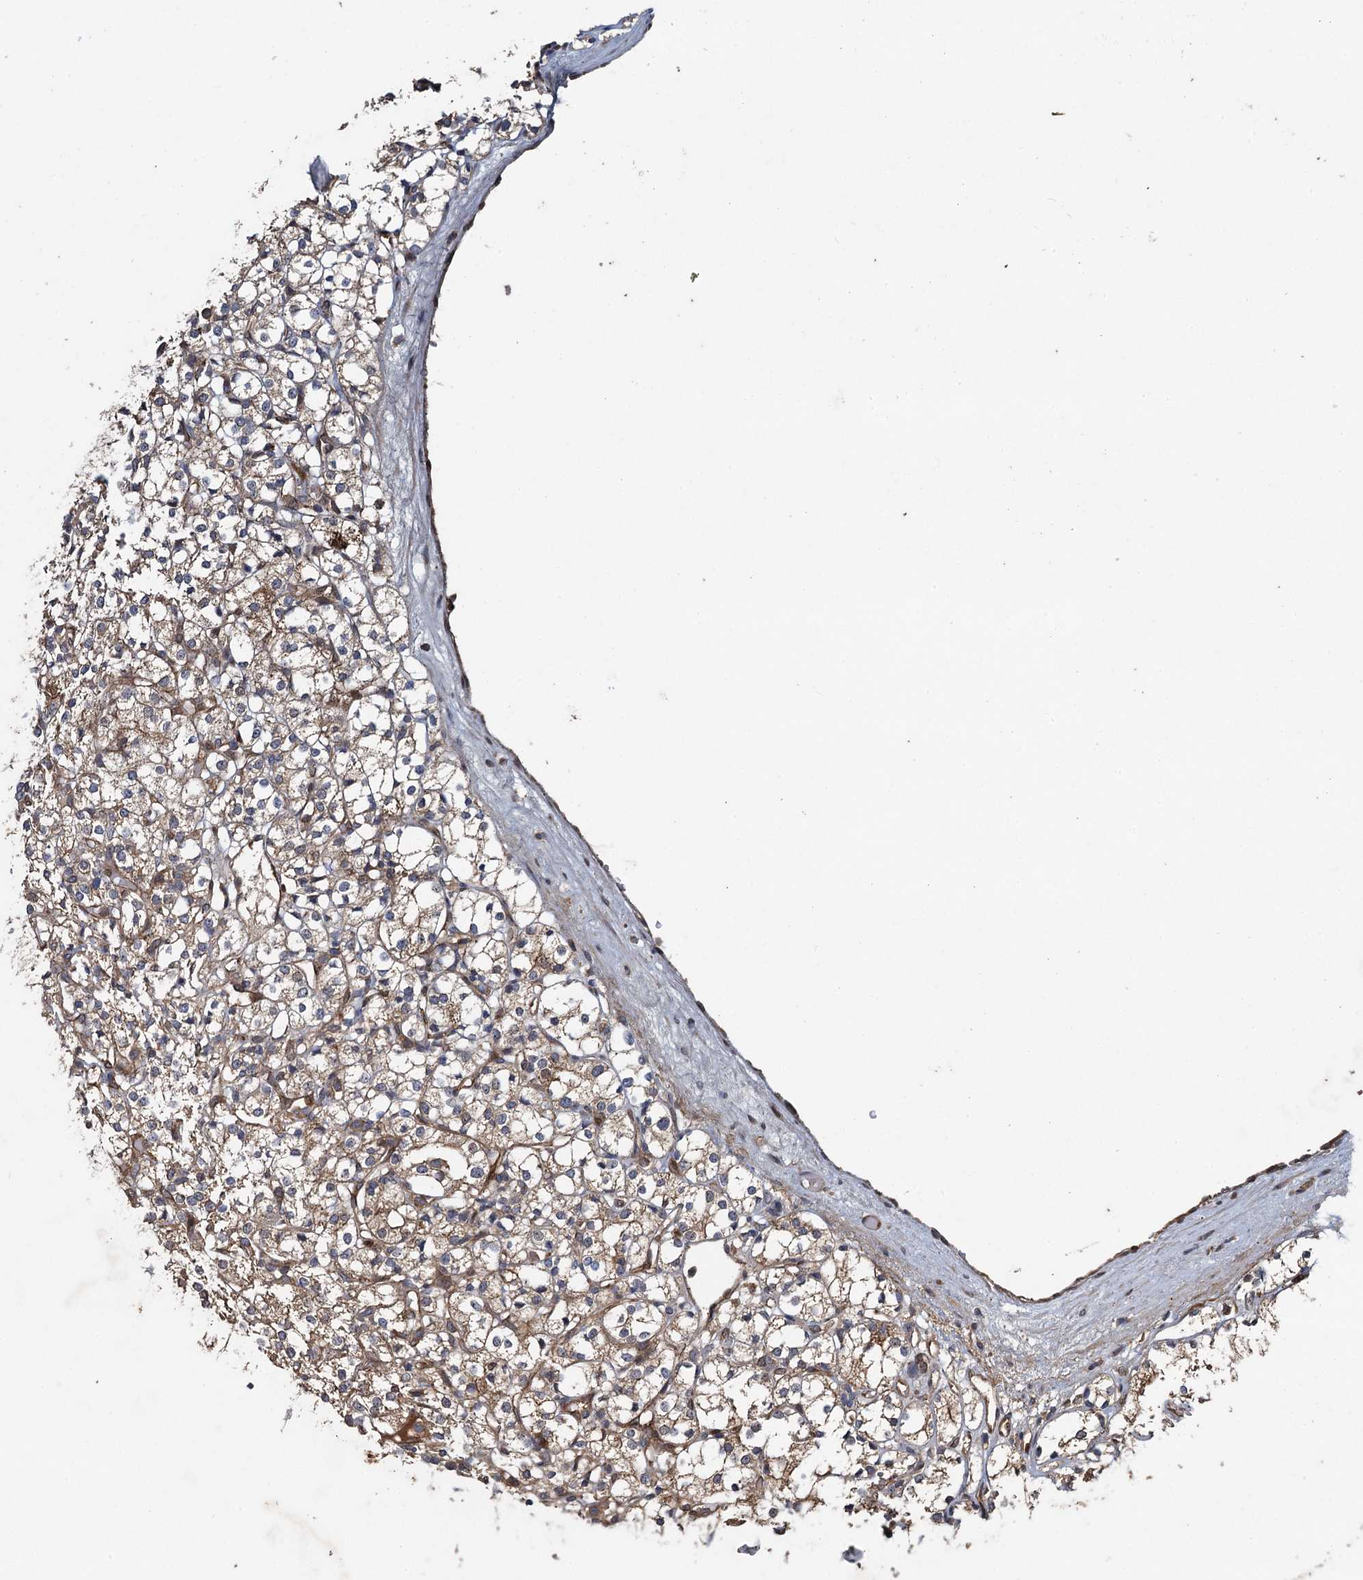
{"staining": {"intensity": "weak", "quantity": ">75%", "location": "cytoplasmic/membranous"}, "tissue": "renal cancer", "cell_type": "Tumor cells", "image_type": "cancer", "snomed": [{"axis": "morphology", "description": "Adenocarcinoma, NOS"}, {"axis": "topography", "description": "Kidney"}], "caption": "Immunohistochemistry micrograph of neoplastic tissue: renal adenocarcinoma stained using immunohistochemistry displays low levels of weak protein expression localized specifically in the cytoplasmic/membranous of tumor cells, appearing as a cytoplasmic/membranous brown color.", "gene": "RHOBTB1", "patient": {"sex": "male", "age": 77}}